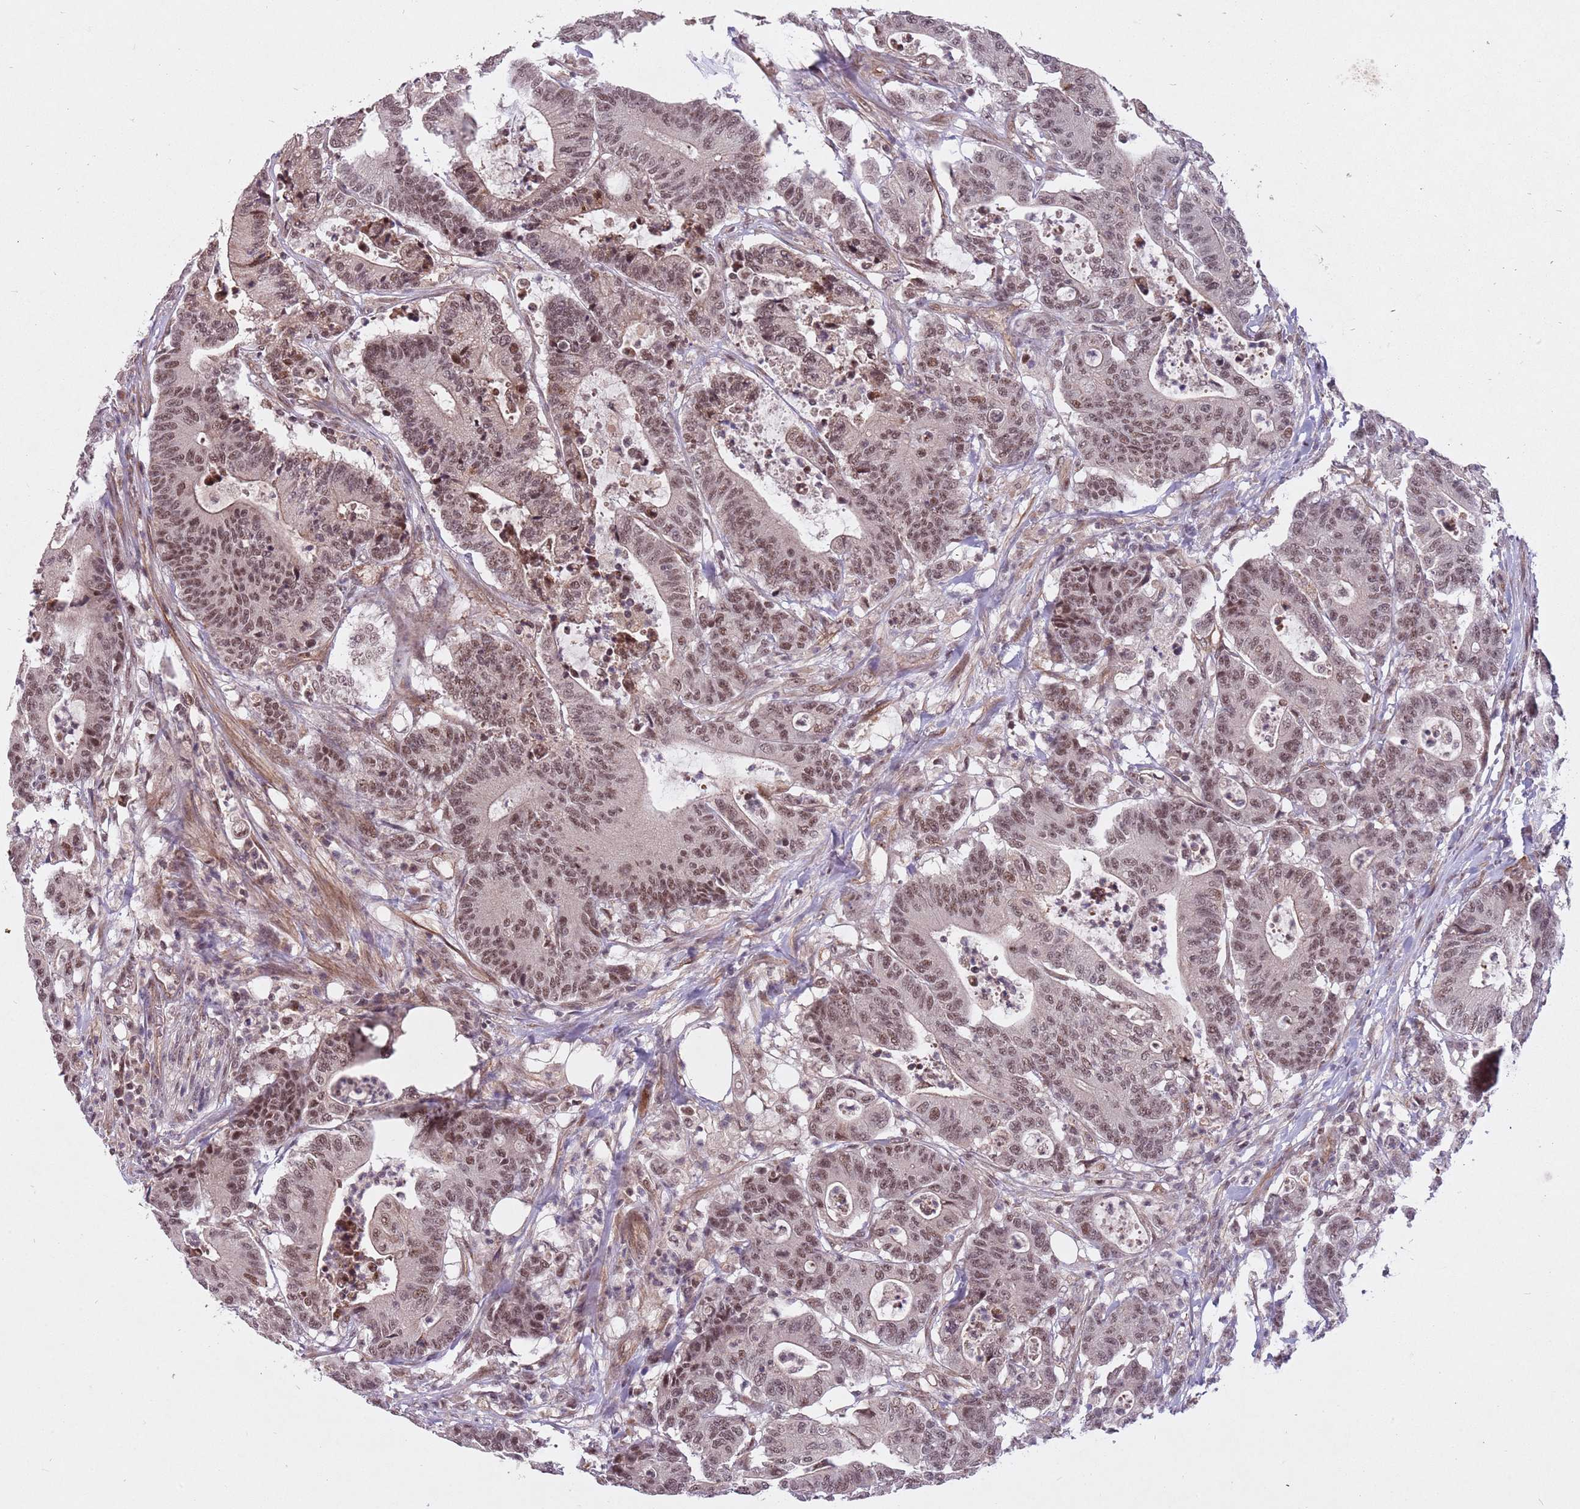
{"staining": {"intensity": "moderate", "quantity": ">75%", "location": "nuclear"}, "tissue": "colorectal cancer", "cell_type": "Tumor cells", "image_type": "cancer", "snomed": [{"axis": "morphology", "description": "Adenocarcinoma, NOS"}, {"axis": "topography", "description": "Colon"}], "caption": "Protein analysis of adenocarcinoma (colorectal) tissue shows moderate nuclear expression in about >75% of tumor cells.", "gene": "SUDS3", "patient": {"sex": "female", "age": 84}}